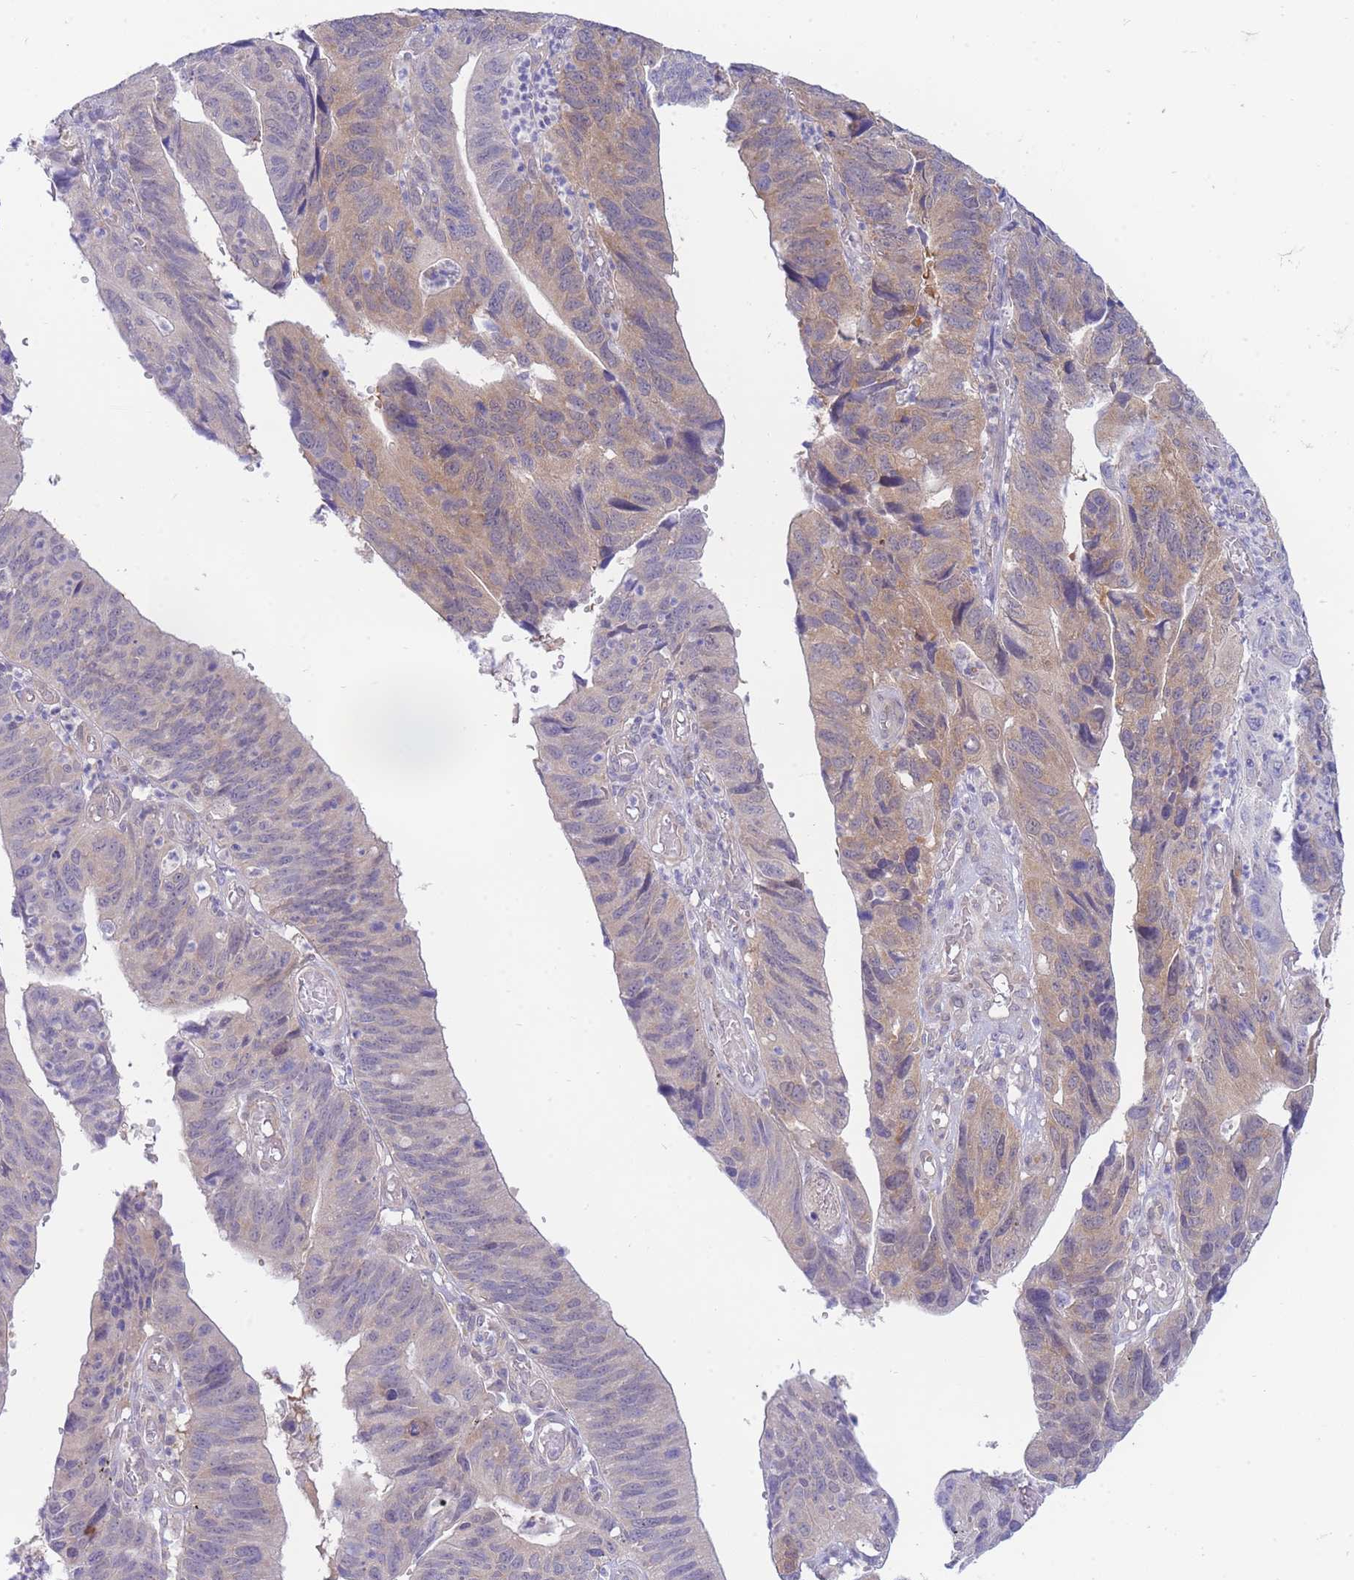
{"staining": {"intensity": "weak", "quantity": "25%-75%", "location": "cytoplasmic/membranous"}, "tissue": "stomach cancer", "cell_type": "Tumor cells", "image_type": "cancer", "snomed": [{"axis": "morphology", "description": "Adenocarcinoma, NOS"}, {"axis": "topography", "description": "Stomach"}], "caption": "Immunohistochemical staining of human stomach cancer shows low levels of weak cytoplasmic/membranous protein staining in approximately 25%-75% of tumor cells.", "gene": "SUGT1", "patient": {"sex": "male", "age": 59}}